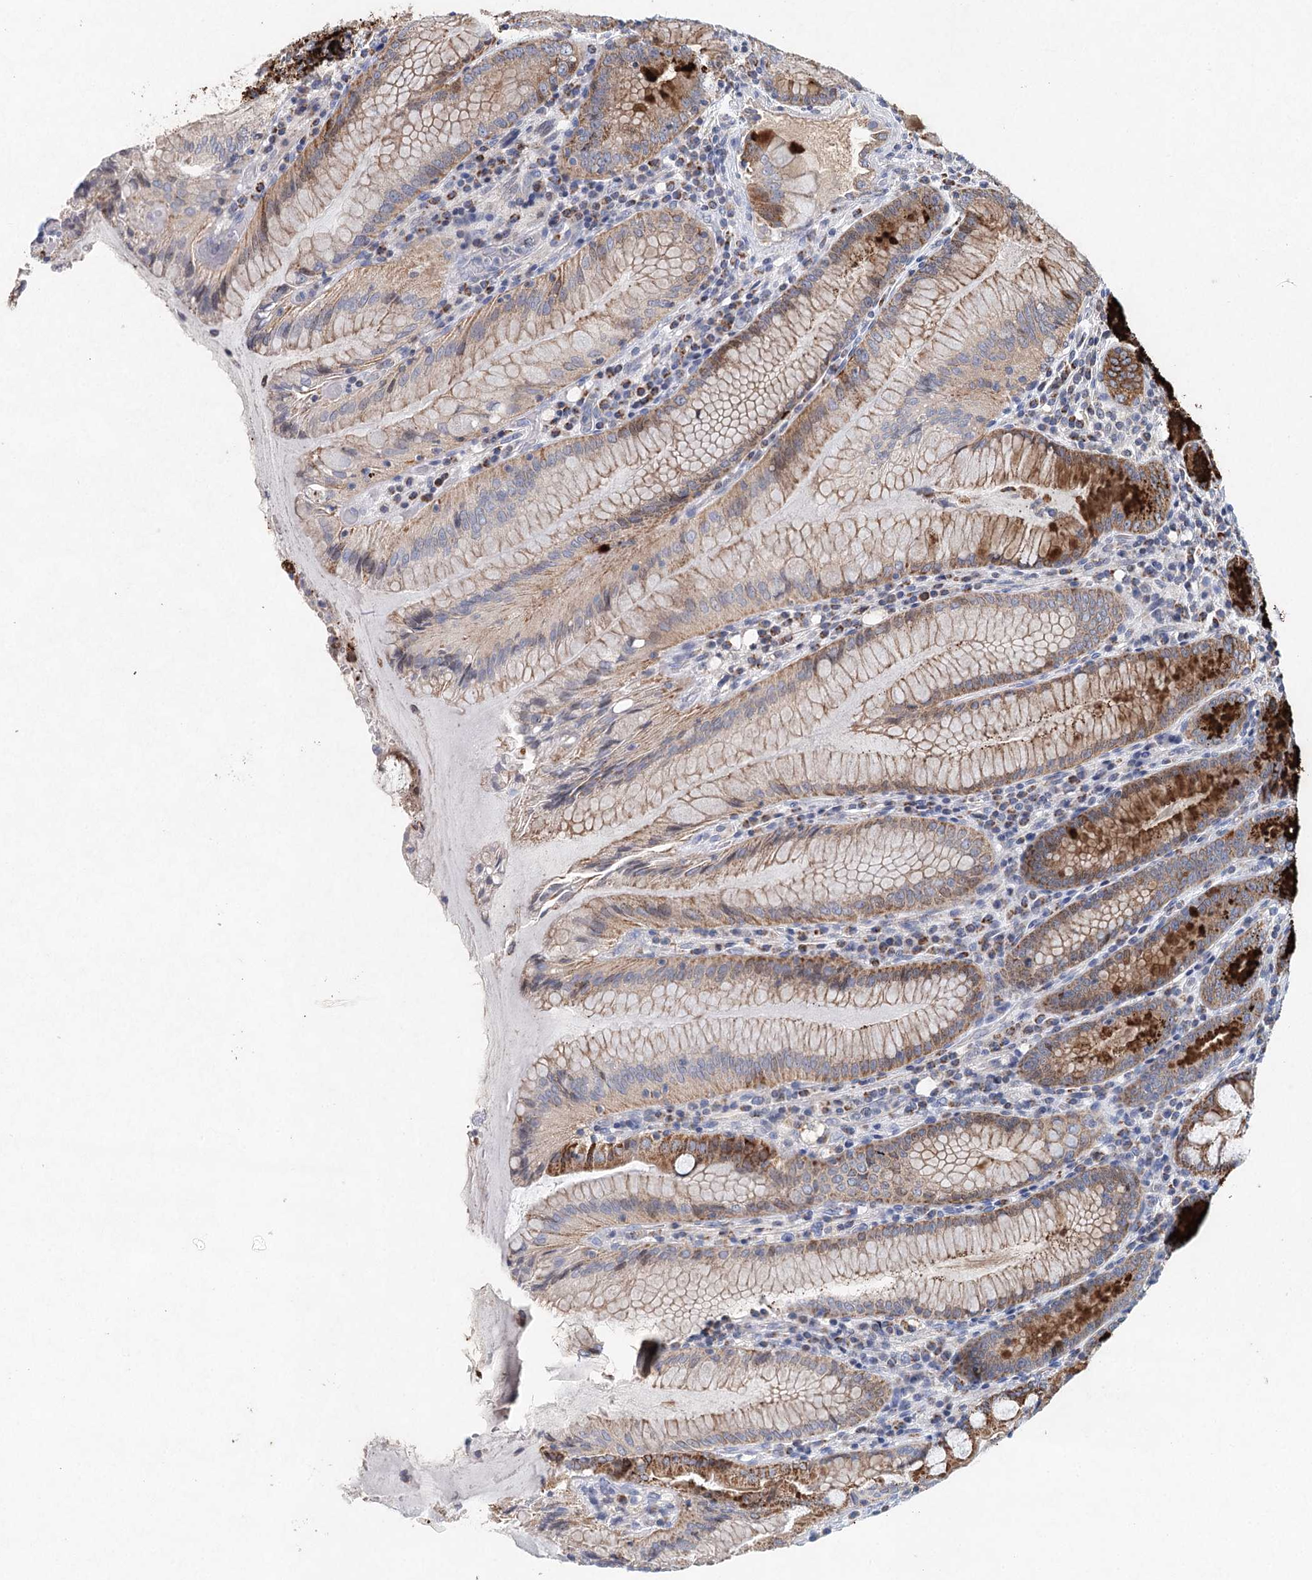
{"staining": {"intensity": "strong", "quantity": ">75%", "location": "cytoplasmic/membranous"}, "tissue": "stomach", "cell_type": "Glandular cells", "image_type": "normal", "snomed": [{"axis": "morphology", "description": "Normal tissue, NOS"}, {"axis": "topography", "description": "Stomach, upper"}, {"axis": "topography", "description": "Stomach, lower"}], "caption": "Glandular cells demonstrate strong cytoplasmic/membranous positivity in about >75% of cells in benign stomach.", "gene": "XPO6", "patient": {"sex": "female", "age": 76}}